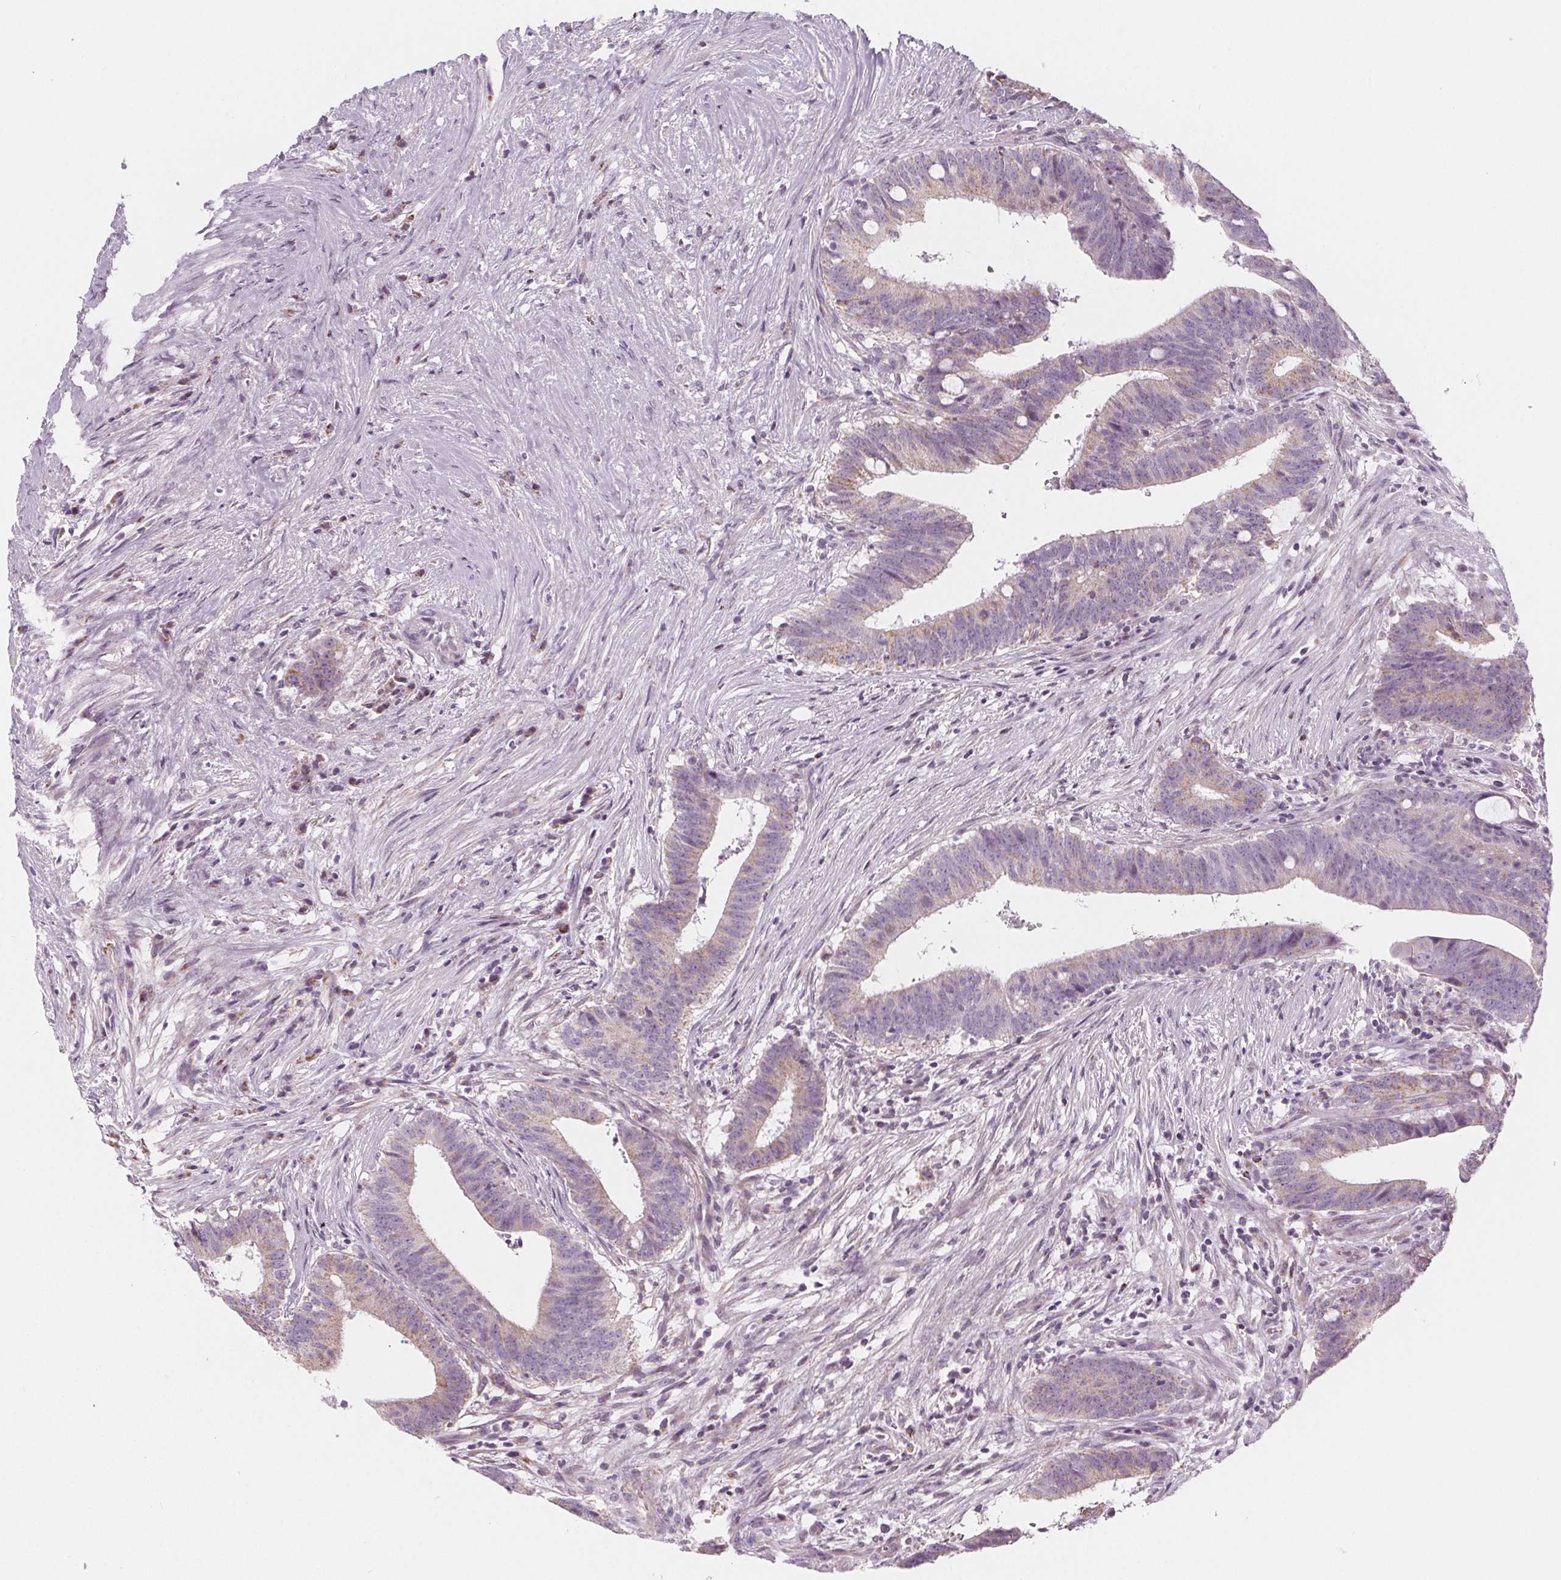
{"staining": {"intensity": "weak", "quantity": "<25%", "location": "cytoplasmic/membranous"}, "tissue": "colorectal cancer", "cell_type": "Tumor cells", "image_type": "cancer", "snomed": [{"axis": "morphology", "description": "Adenocarcinoma, NOS"}, {"axis": "topography", "description": "Colon"}], "caption": "The photomicrograph displays no significant expression in tumor cells of colorectal cancer.", "gene": "IL17C", "patient": {"sex": "female", "age": 43}}